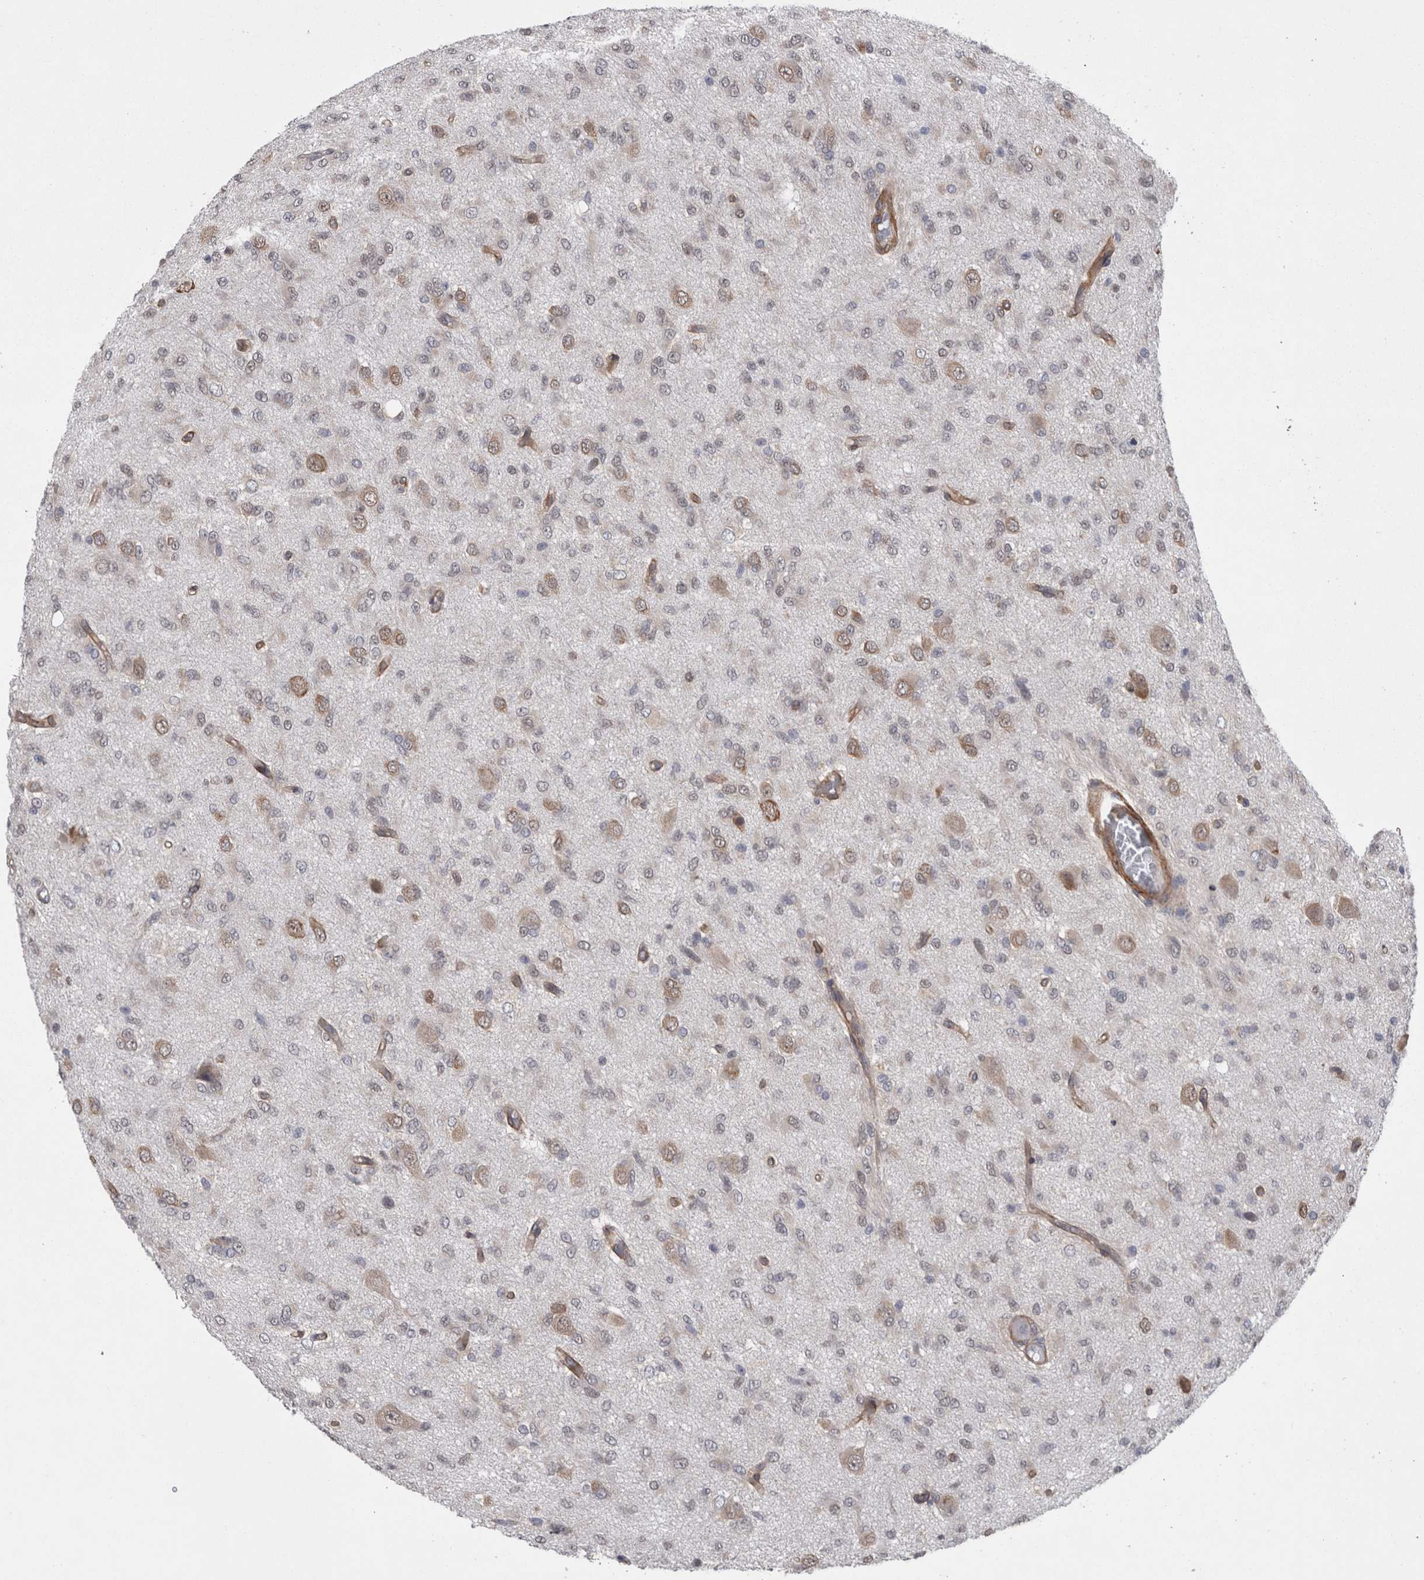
{"staining": {"intensity": "weak", "quantity": "25%-75%", "location": "cytoplasmic/membranous"}, "tissue": "glioma", "cell_type": "Tumor cells", "image_type": "cancer", "snomed": [{"axis": "morphology", "description": "Glioma, malignant, High grade"}, {"axis": "topography", "description": "Brain"}], "caption": "Glioma stained with a protein marker exhibits weak staining in tumor cells.", "gene": "DDX6", "patient": {"sex": "female", "age": 59}}